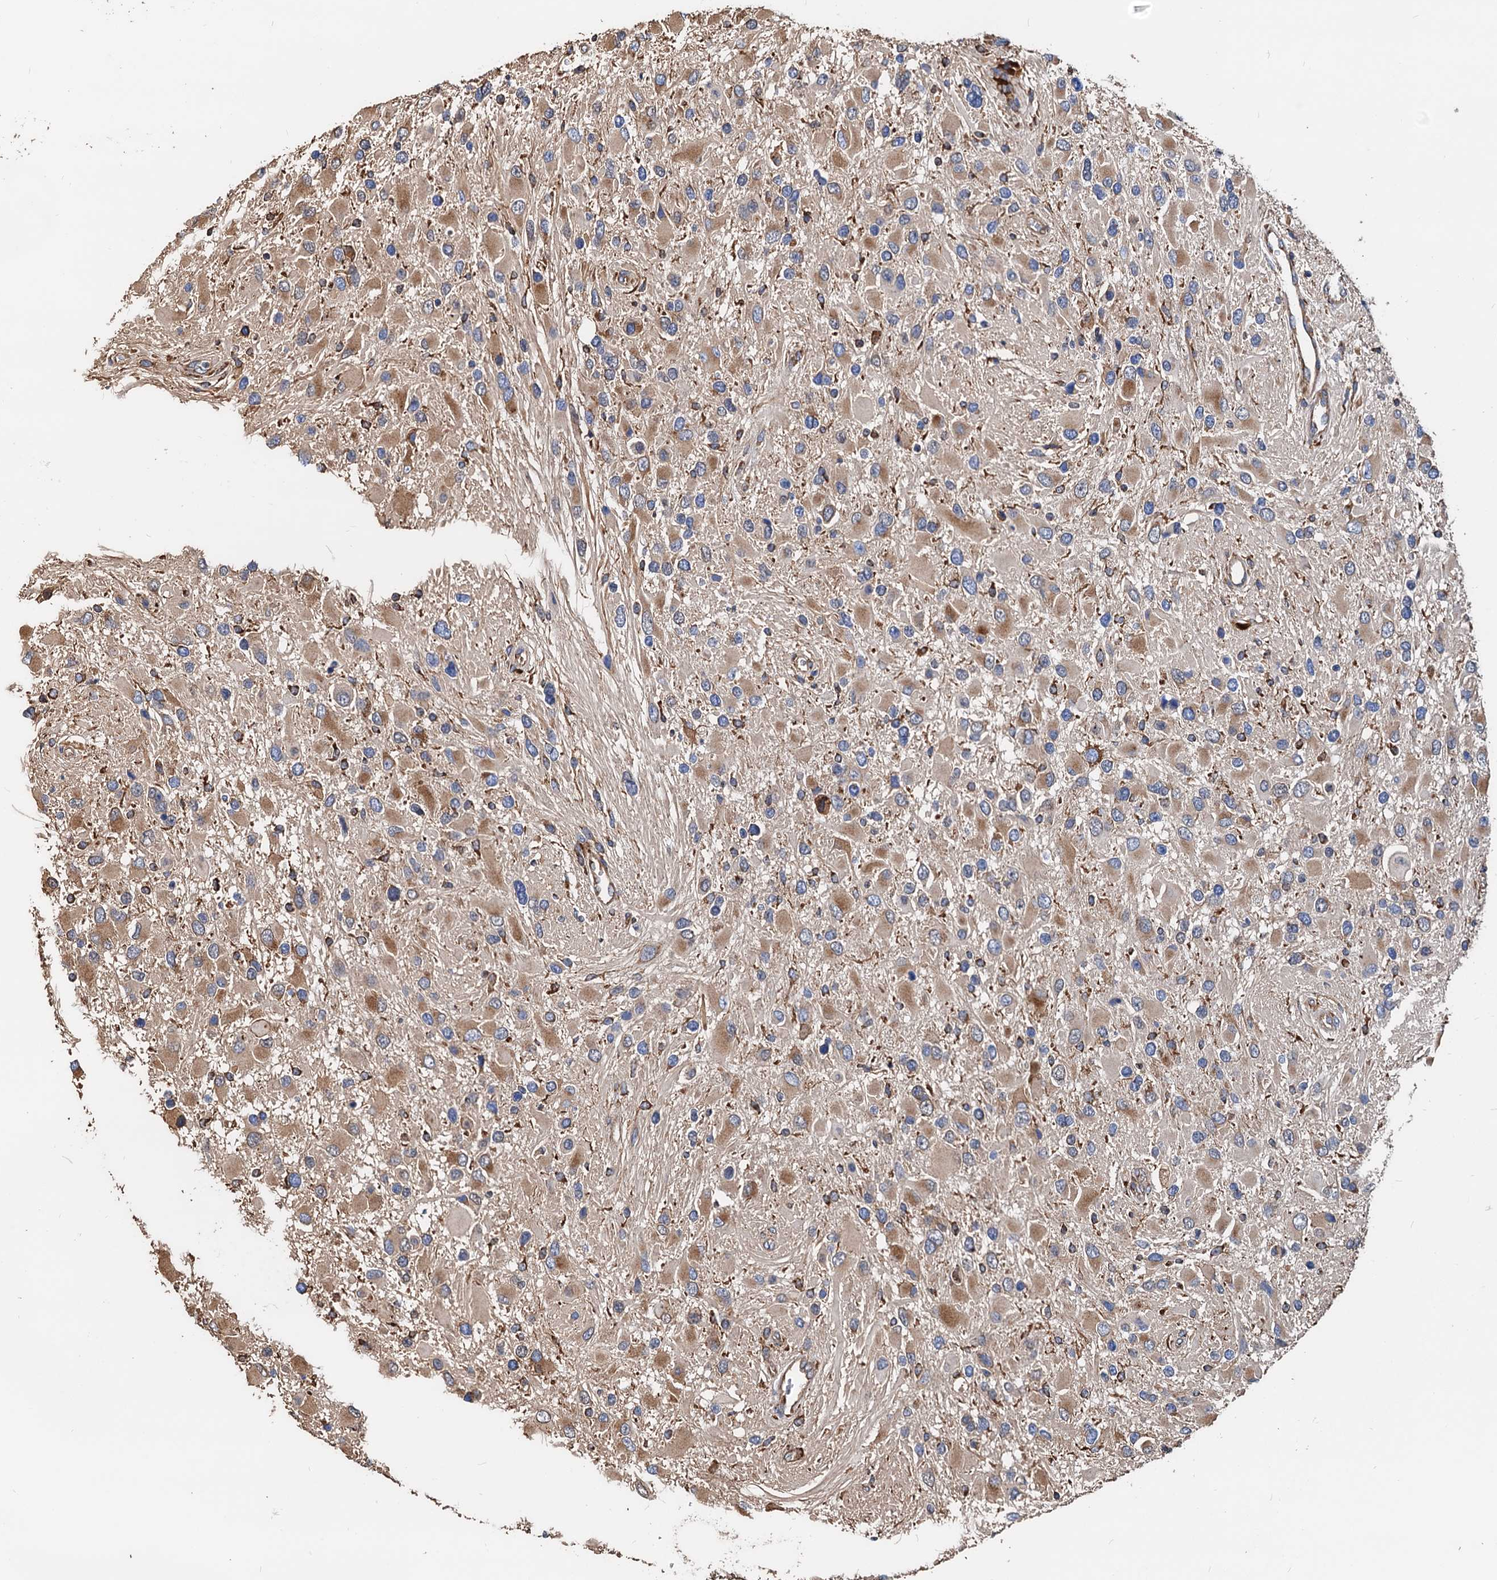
{"staining": {"intensity": "moderate", "quantity": "25%-75%", "location": "cytoplasmic/membranous"}, "tissue": "glioma", "cell_type": "Tumor cells", "image_type": "cancer", "snomed": [{"axis": "morphology", "description": "Glioma, malignant, High grade"}, {"axis": "topography", "description": "Brain"}], "caption": "Glioma stained for a protein reveals moderate cytoplasmic/membranous positivity in tumor cells. Using DAB (brown) and hematoxylin (blue) stains, captured at high magnification using brightfield microscopy.", "gene": "HSPA5", "patient": {"sex": "male", "age": 53}}